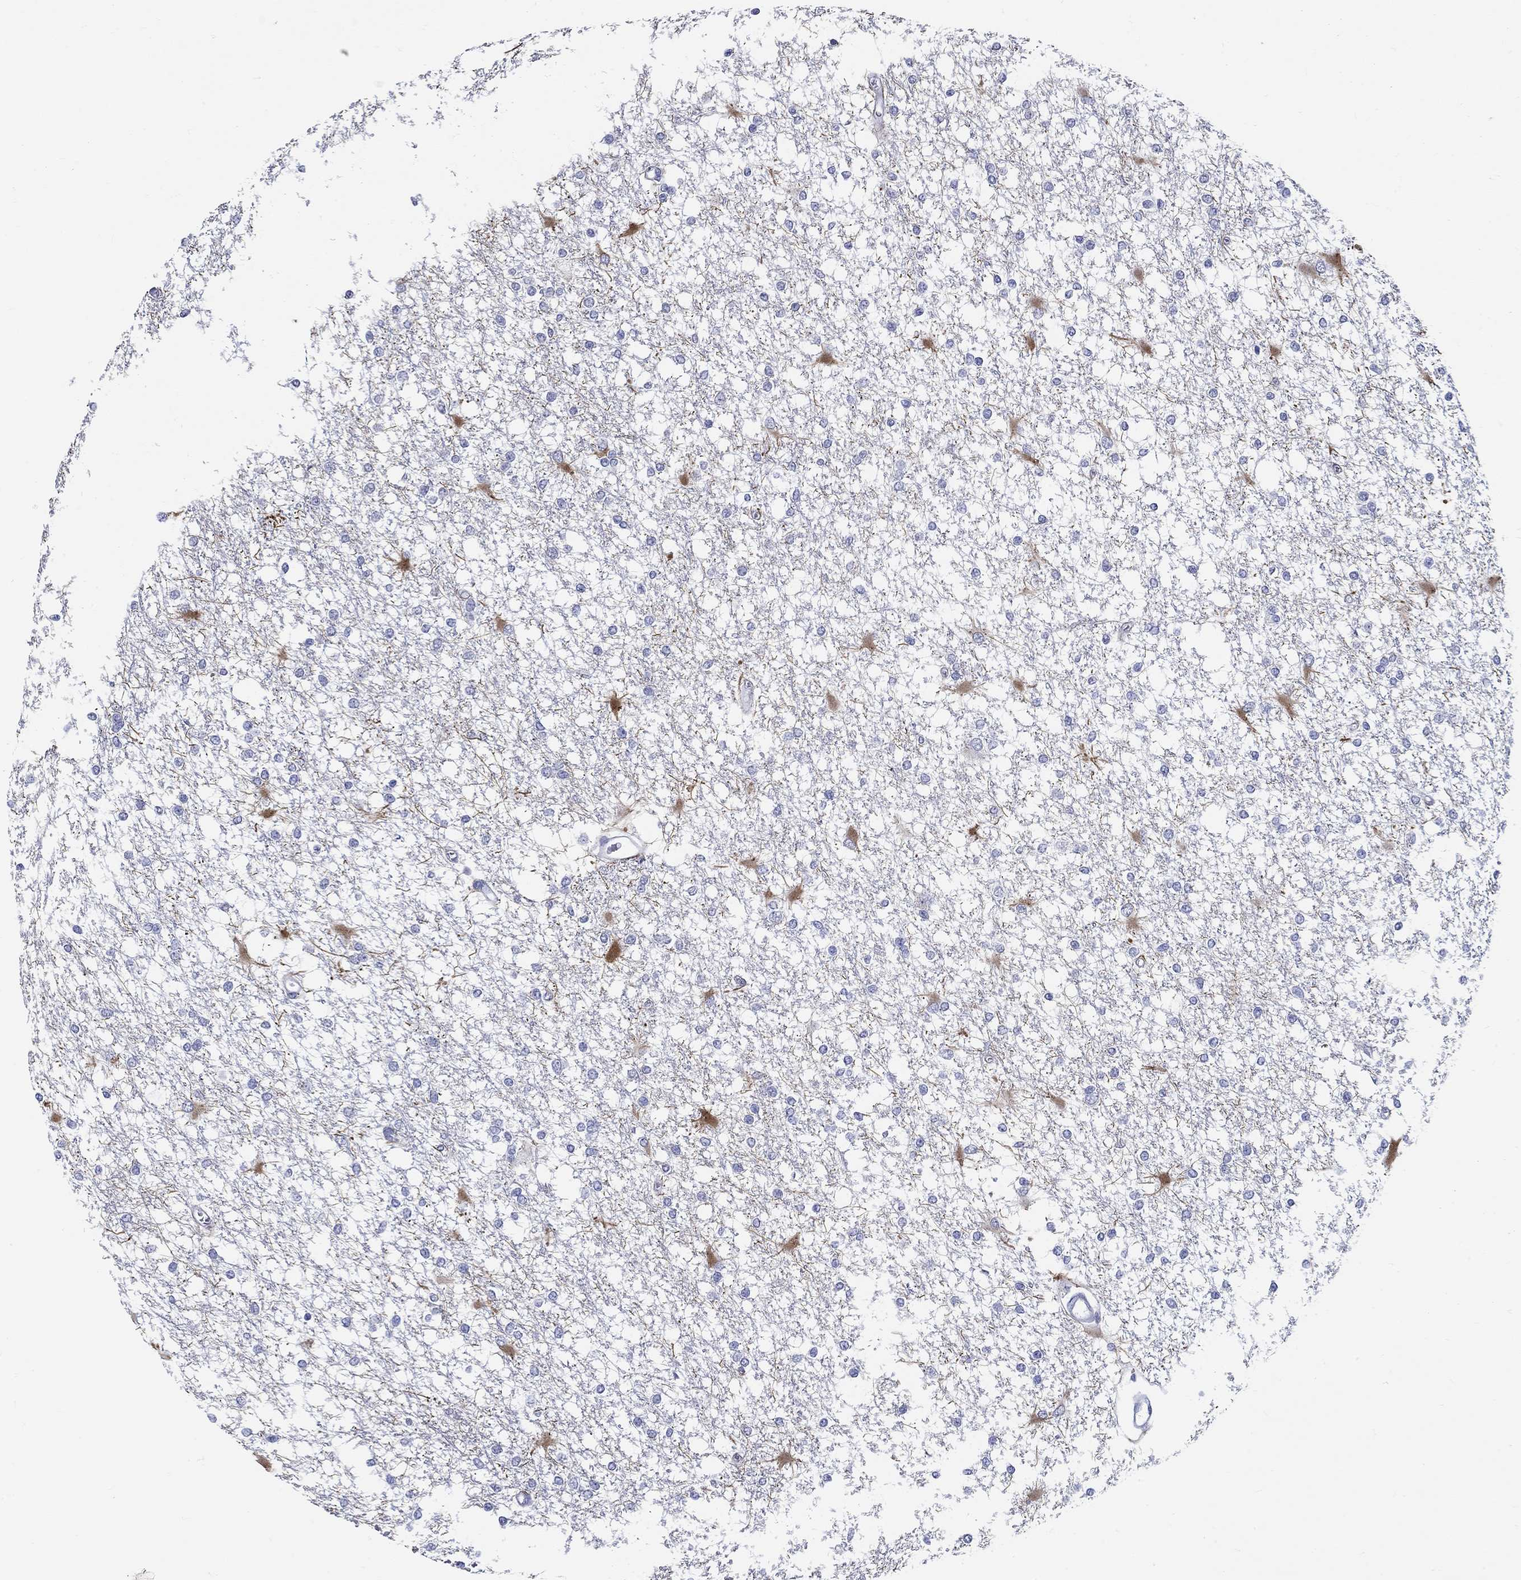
{"staining": {"intensity": "strong", "quantity": "<25%", "location": "cytoplasmic/membranous"}, "tissue": "glioma", "cell_type": "Tumor cells", "image_type": "cancer", "snomed": [{"axis": "morphology", "description": "Glioma, malignant, High grade"}, {"axis": "topography", "description": "Cerebral cortex"}], "caption": "Malignant glioma (high-grade) was stained to show a protein in brown. There is medium levels of strong cytoplasmic/membranous staining in about <25% of tumor cells.", "gene": "CRYGS", "patient": {"sex": "male", "age": 79}}